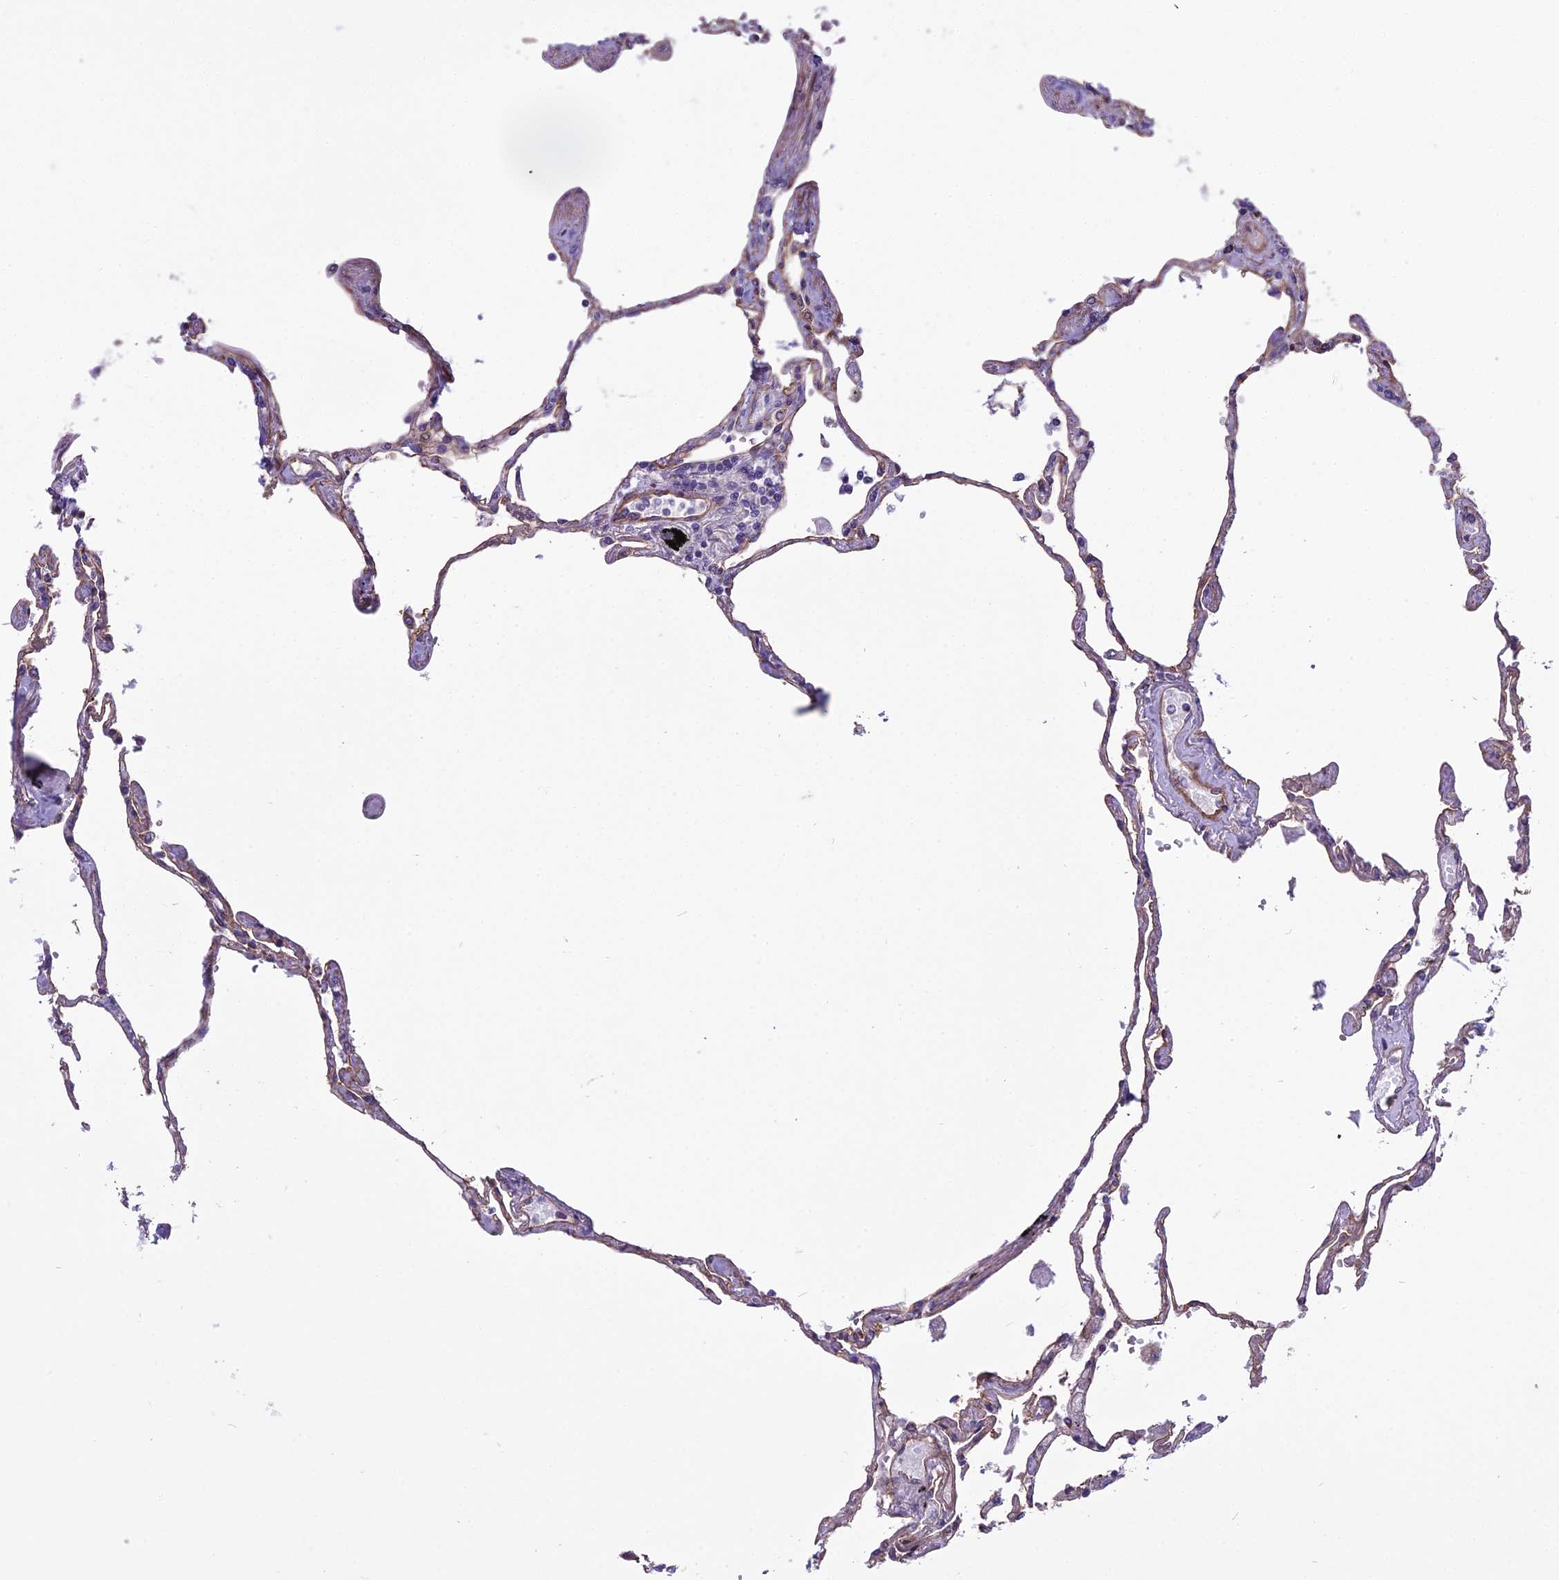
{"staining": {"intensity": "moderate", "quantity": "<25%", "location": "cytoplasmic/membranous"}, "tissue": "lung", "cell_type": "Alveolar cells", "image_type": "normal", "snomed": [{"axis": "morphology", "description": "Normal tissue, NOS"}, {"axis": "topography", "description": "Lung"}], "caption": "This is a histology image of immunohistochemistry staining of normal lung, which shows moderate staining in the cytoplasmic/membranous of alveolar cells.", "gene": "DUS2", "patient": {"sex": "female", "age": 67}}